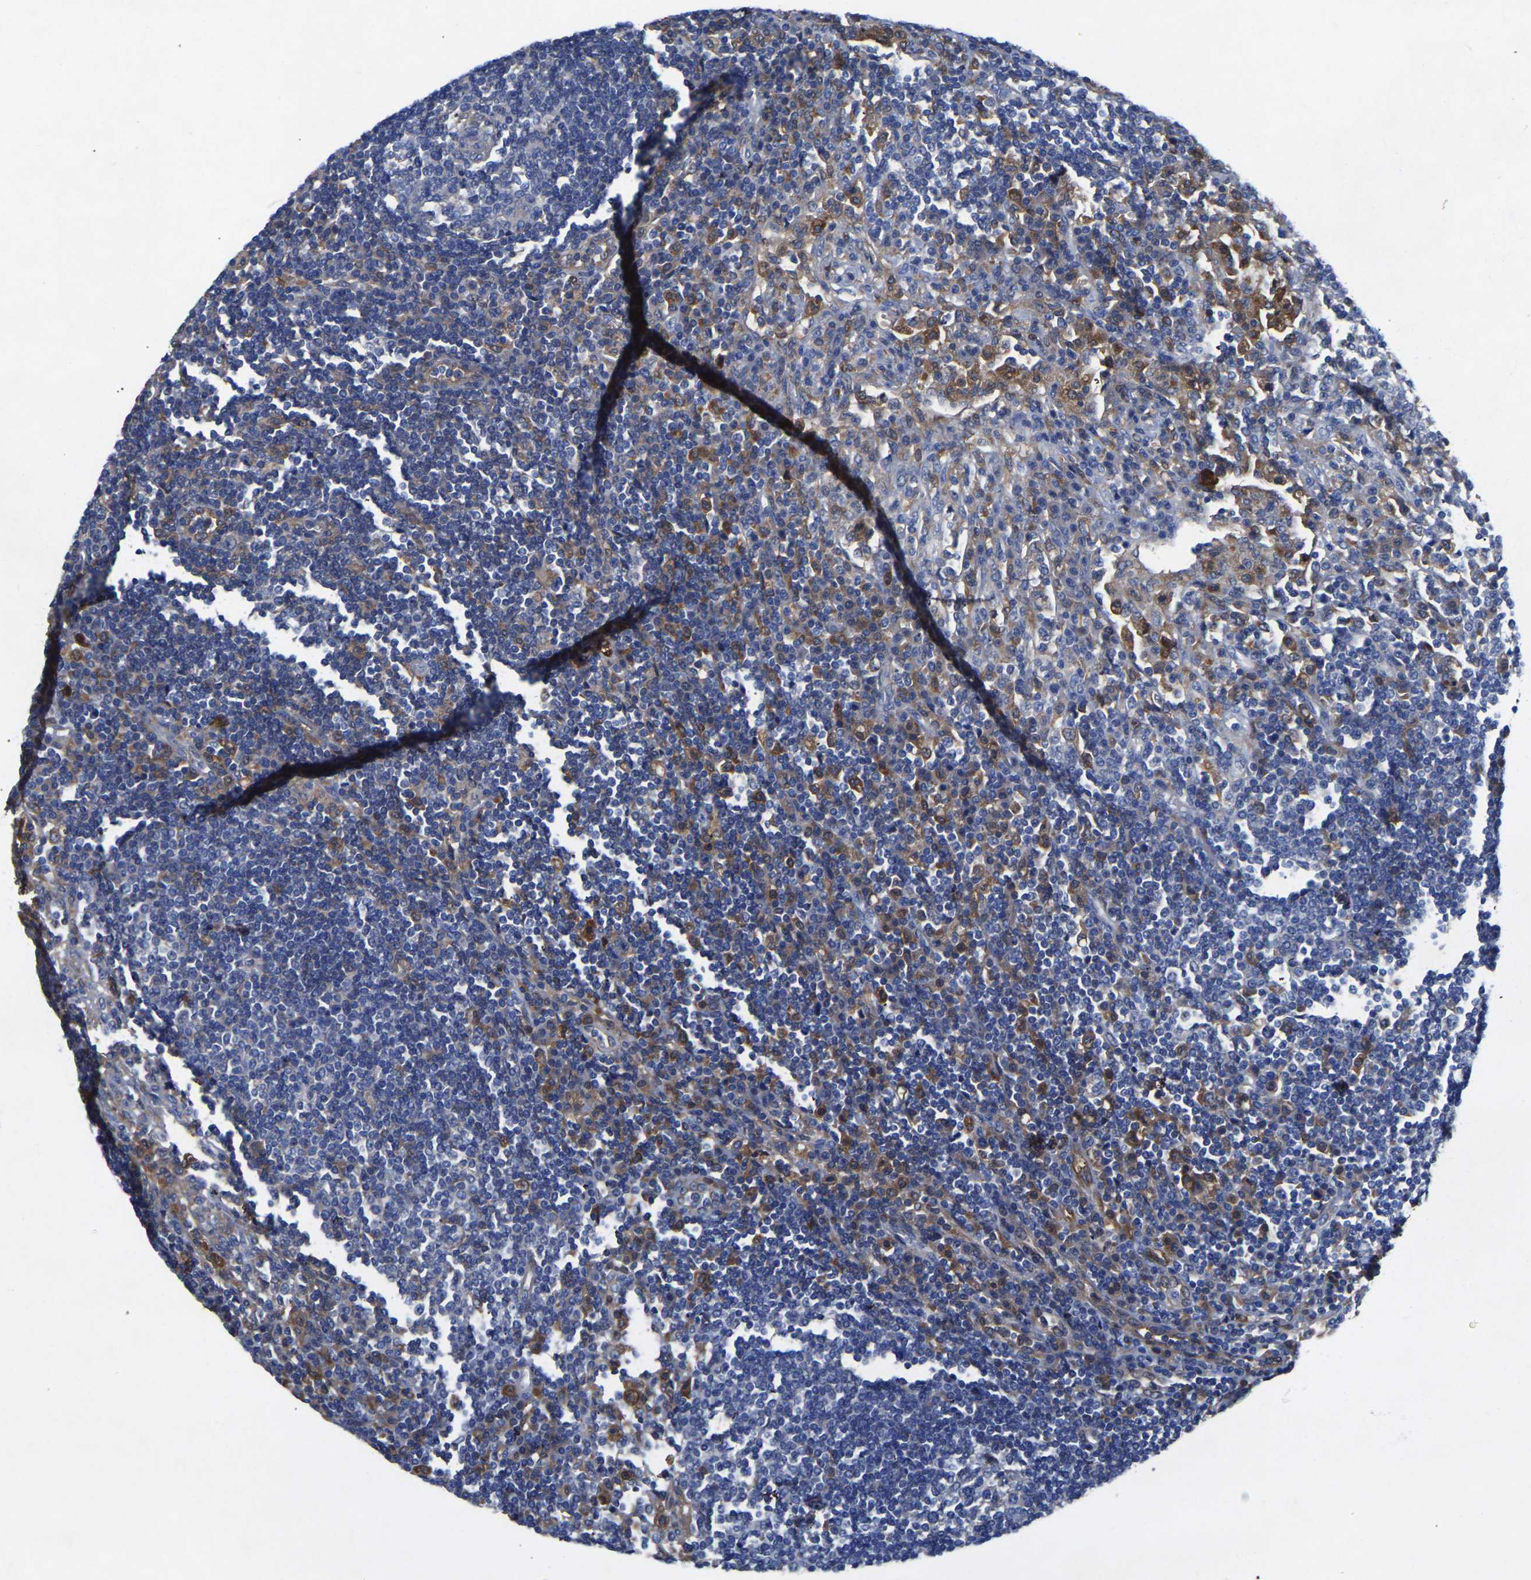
{"staining": {"intensity": "negative", "quantity": "none", "location": "none"}, "tissue": "lymph node", "cell_type": "Germinal center cells", "image_type": "normal", "snomed": [{"axis": "morphology", "description": "Normal tissue, NOS"}, {"axis": "topography", "description": "Lymph node"}], "caption": "Micrograph shows no protein positivity in germinal center cells of benign lymph node. Brightfield microscopy of IHC stained with DAB (3,3'-diaminobenzidine) (brown) and hematoxylin (blue), captured at high magnification.", "gene": "ATG2B", "patient": {"sex": "female", "age": 53}}